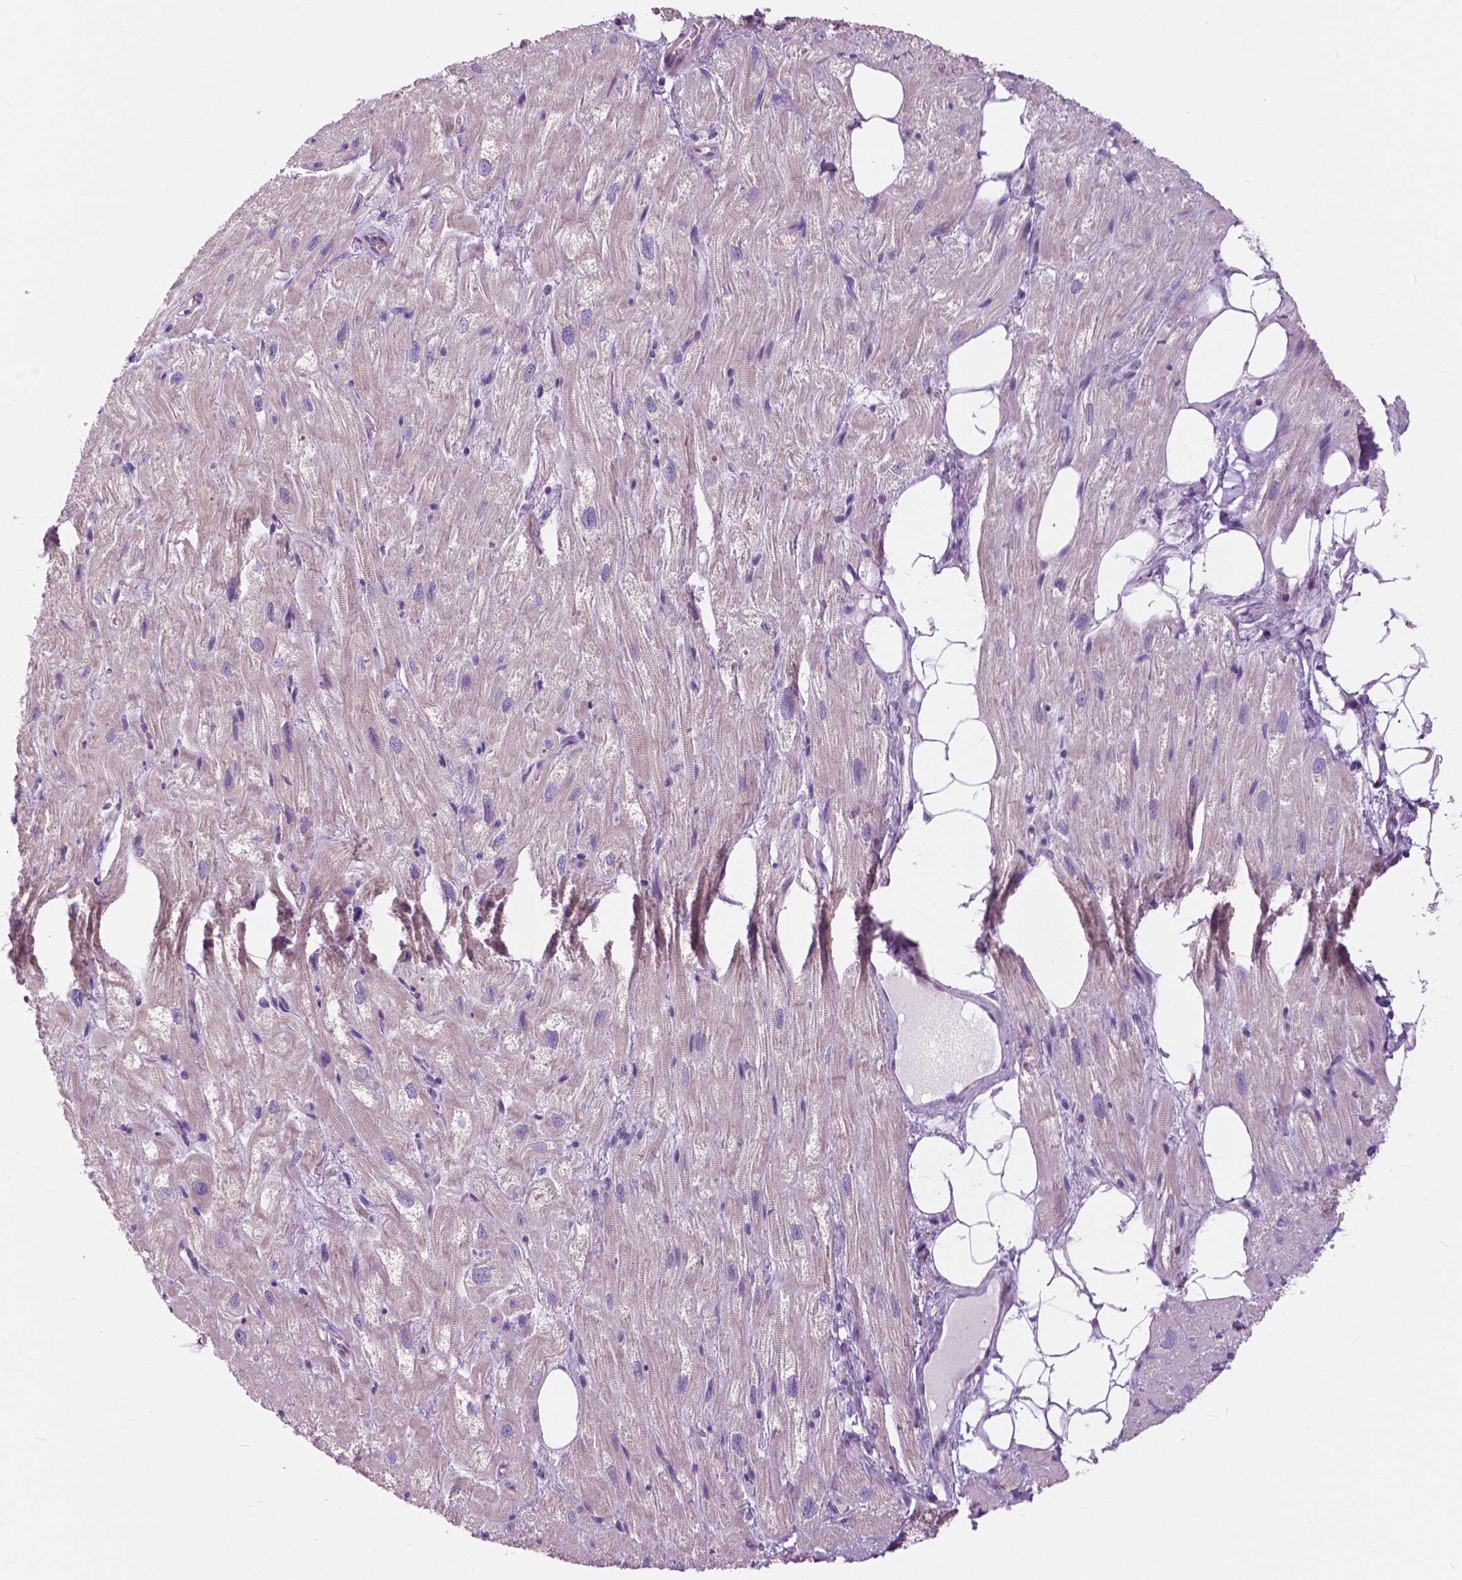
{"staining": {"intensity": "negative", "quantity": "none", "location": "none"}, "tissue": "heart muscle", "cell_type": "Cardiomyocytes", "image_type": "normal", "snomed": [{"axis": "morphology", "description": "Normal tissue, NOS"}, {"axis": "topography", "description": "Heart"}], "caption": "DAB (3,3'-diaminobenzidine) immunohistochemical staining of benign human heart muscle shows no significant positivity in cardiomyocytes. (Brightfield microscopy of DAB immunohistochemistry (IHC) at high magnification).", "gene": "SERPINI1", "patient": {"sex": "female", "age": 69}}